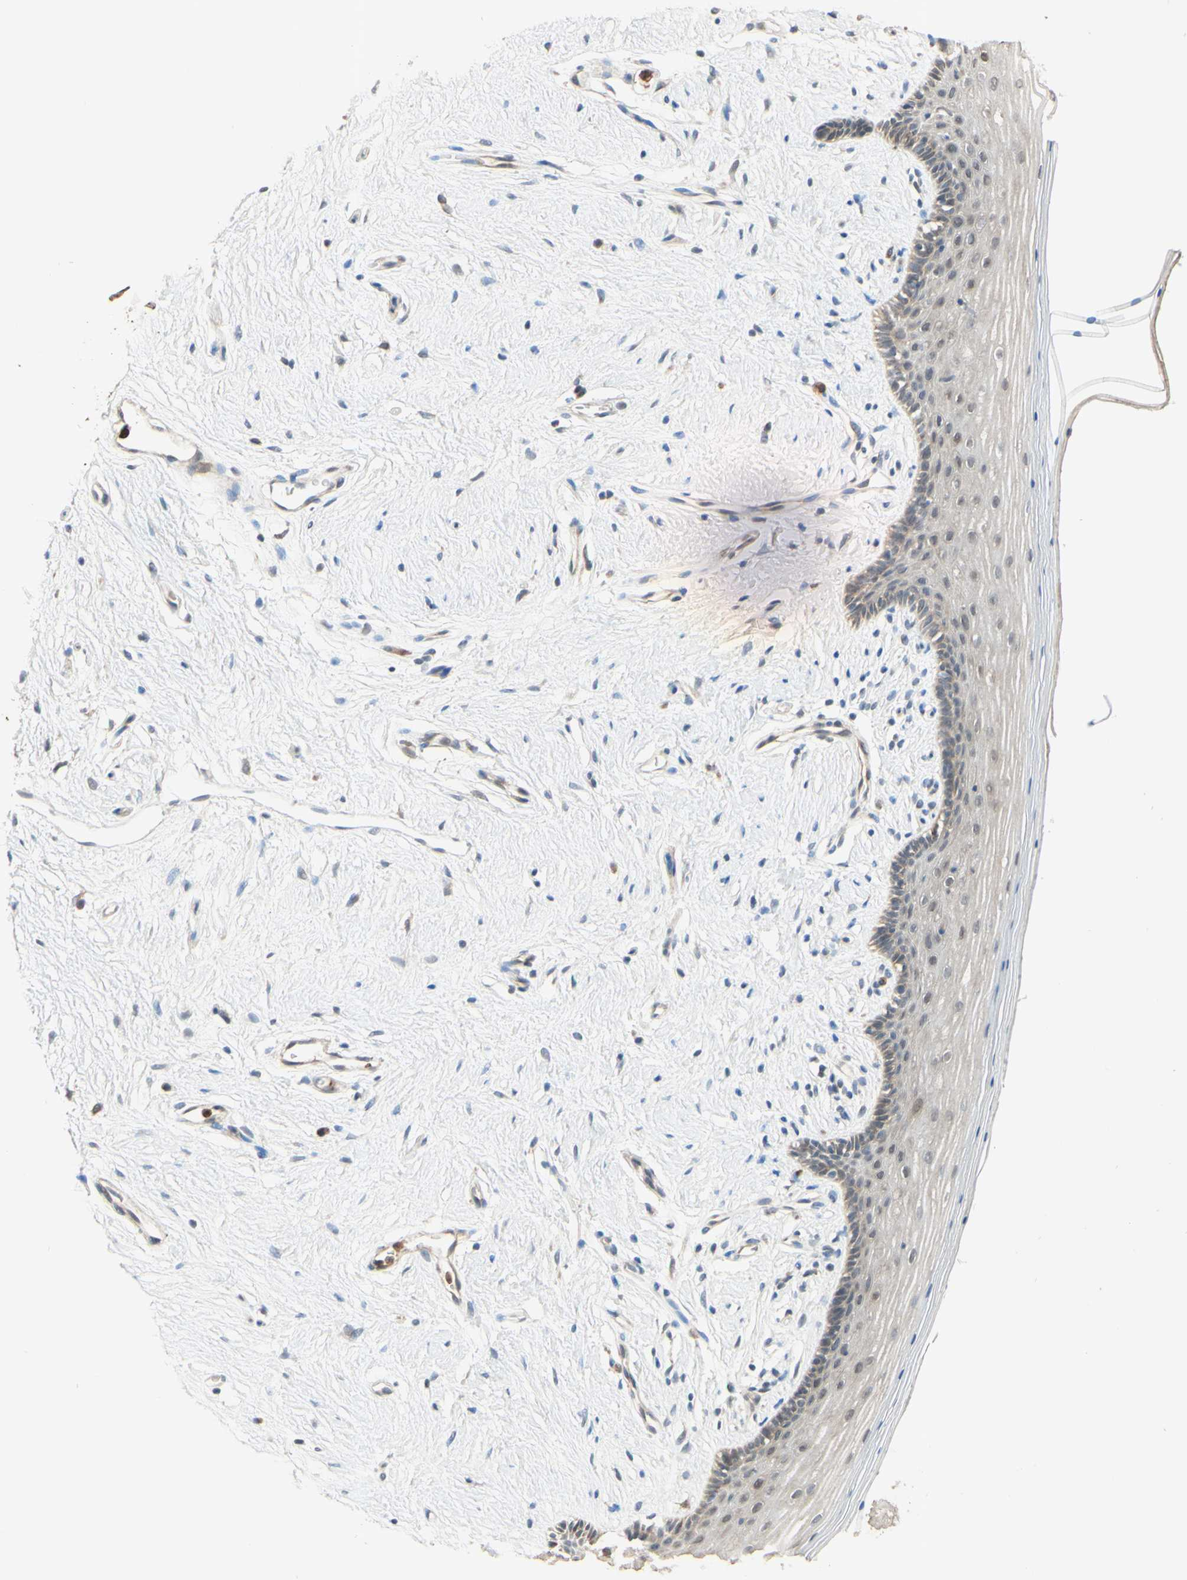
{"staining": {"intensity": "weak", "quantity": "25%-75%", "location": "cytoplasmic/membranous"}, "tissue": "vagina", "cell_type": "Squamous epithelial cells", "image_type": "normal", "snomed": [{"axis": "morphology", "description": "Normal tissue, NOS"}, {"axis": "topography", "description": "Vagina"}], "caption": "High-magnification brightfield microscopy of unremarkable vagina stained with DAB (brown) and counterstained with hematoxylin (blue). squamous epithelial cells exhibit weak cytoplasmic/membranous positivity is present in about25%-75% of cells.", "gene": "GATA1", "patient": {"sex": "female", "age": 44}}